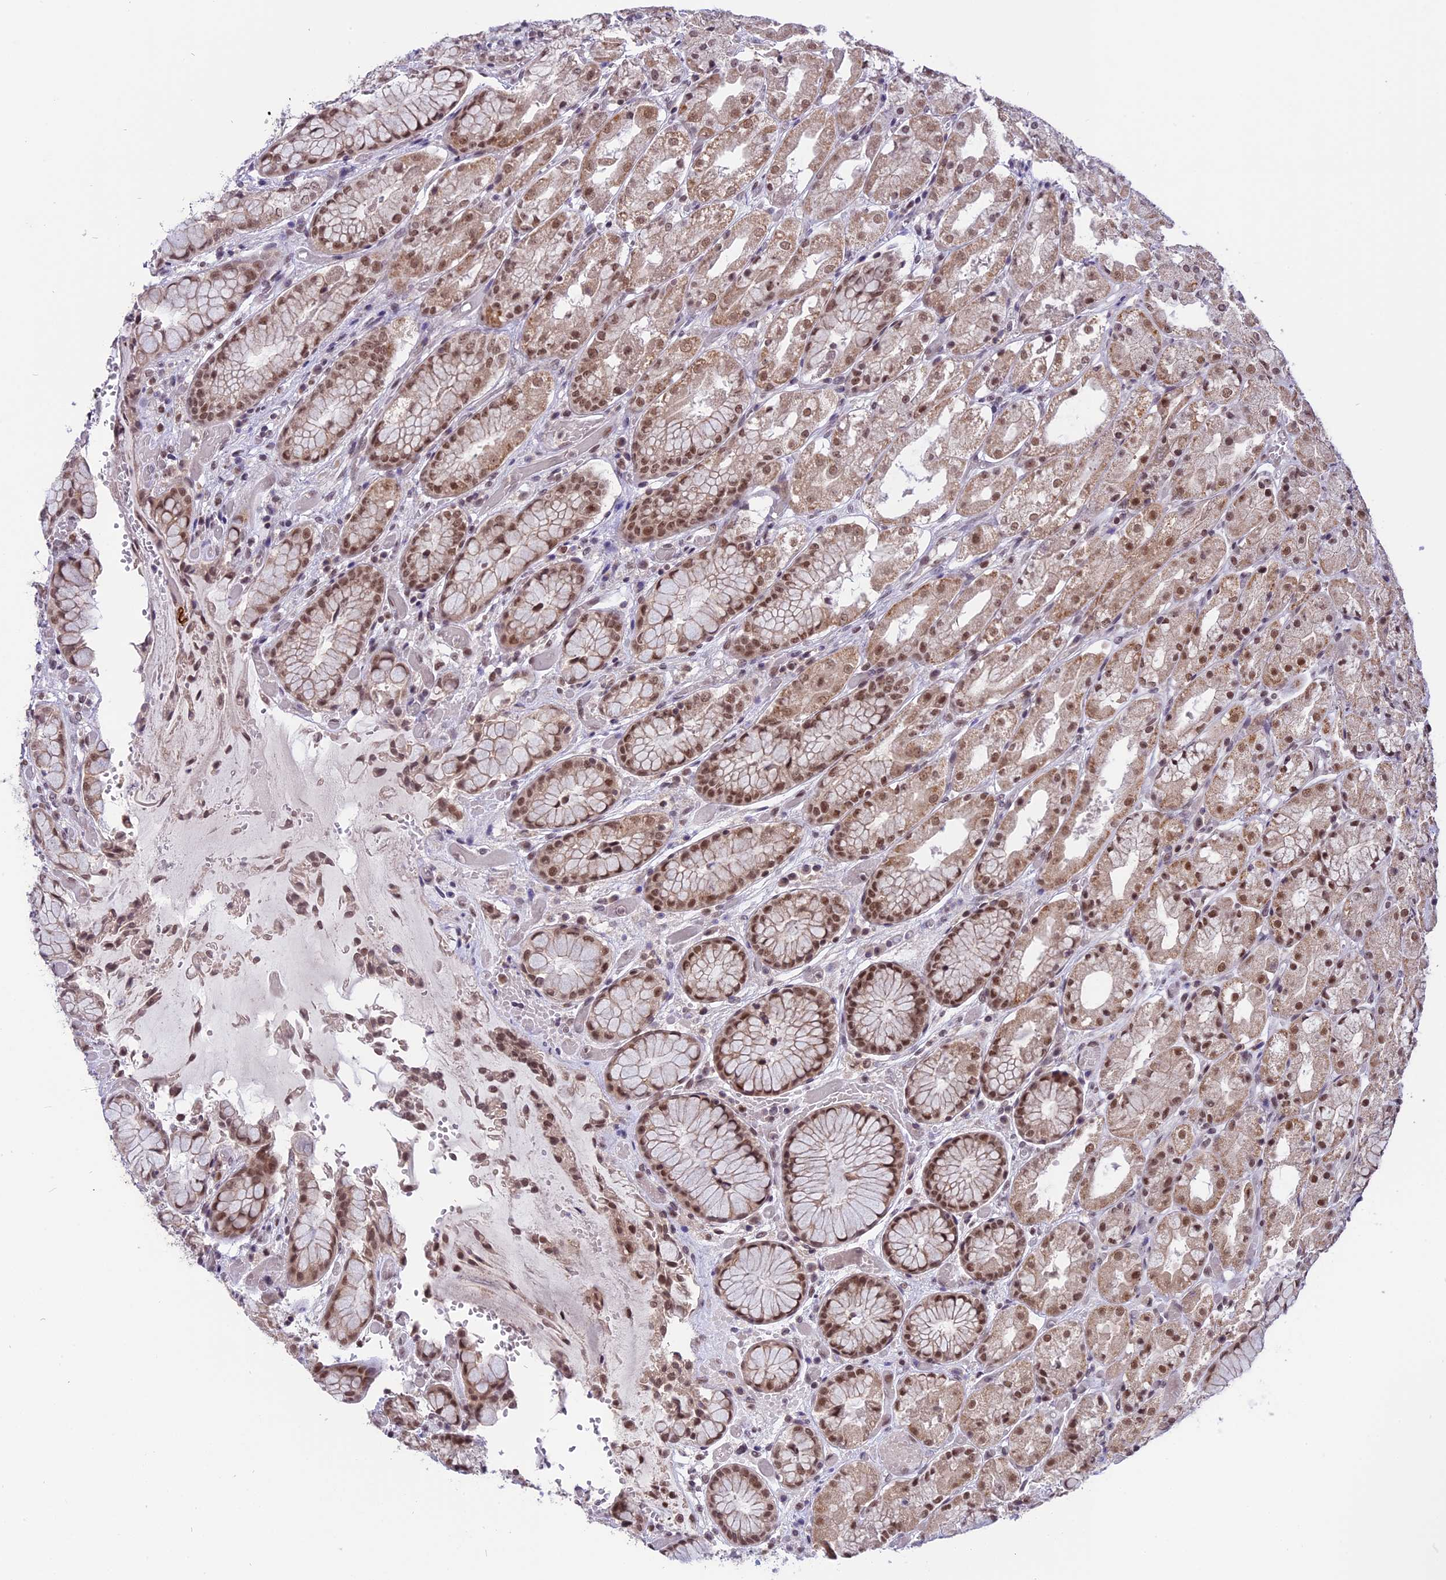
{"staining": {"intensity": "moderate", "quantity": ">75%", "location": "nuclear"}, "tissue": "stomach", "cell_type": "Glandular cells", "image_type": "normal", "snomed": [{"axis": "morphology", "description": "Normal tissue, NOS"}, {"axis": "topography", "description": "Stomach, upper"}], "caption": "Immunohistochemical staining of normal stomach shows >75% levels of moderate nuclear protein staining in about >75% of glandular cells. The protein of interest is shown in brown color, while the nuclei are stained blue.", "gene": "TADA3", "patient": {"sex": "male", "age": 72}}